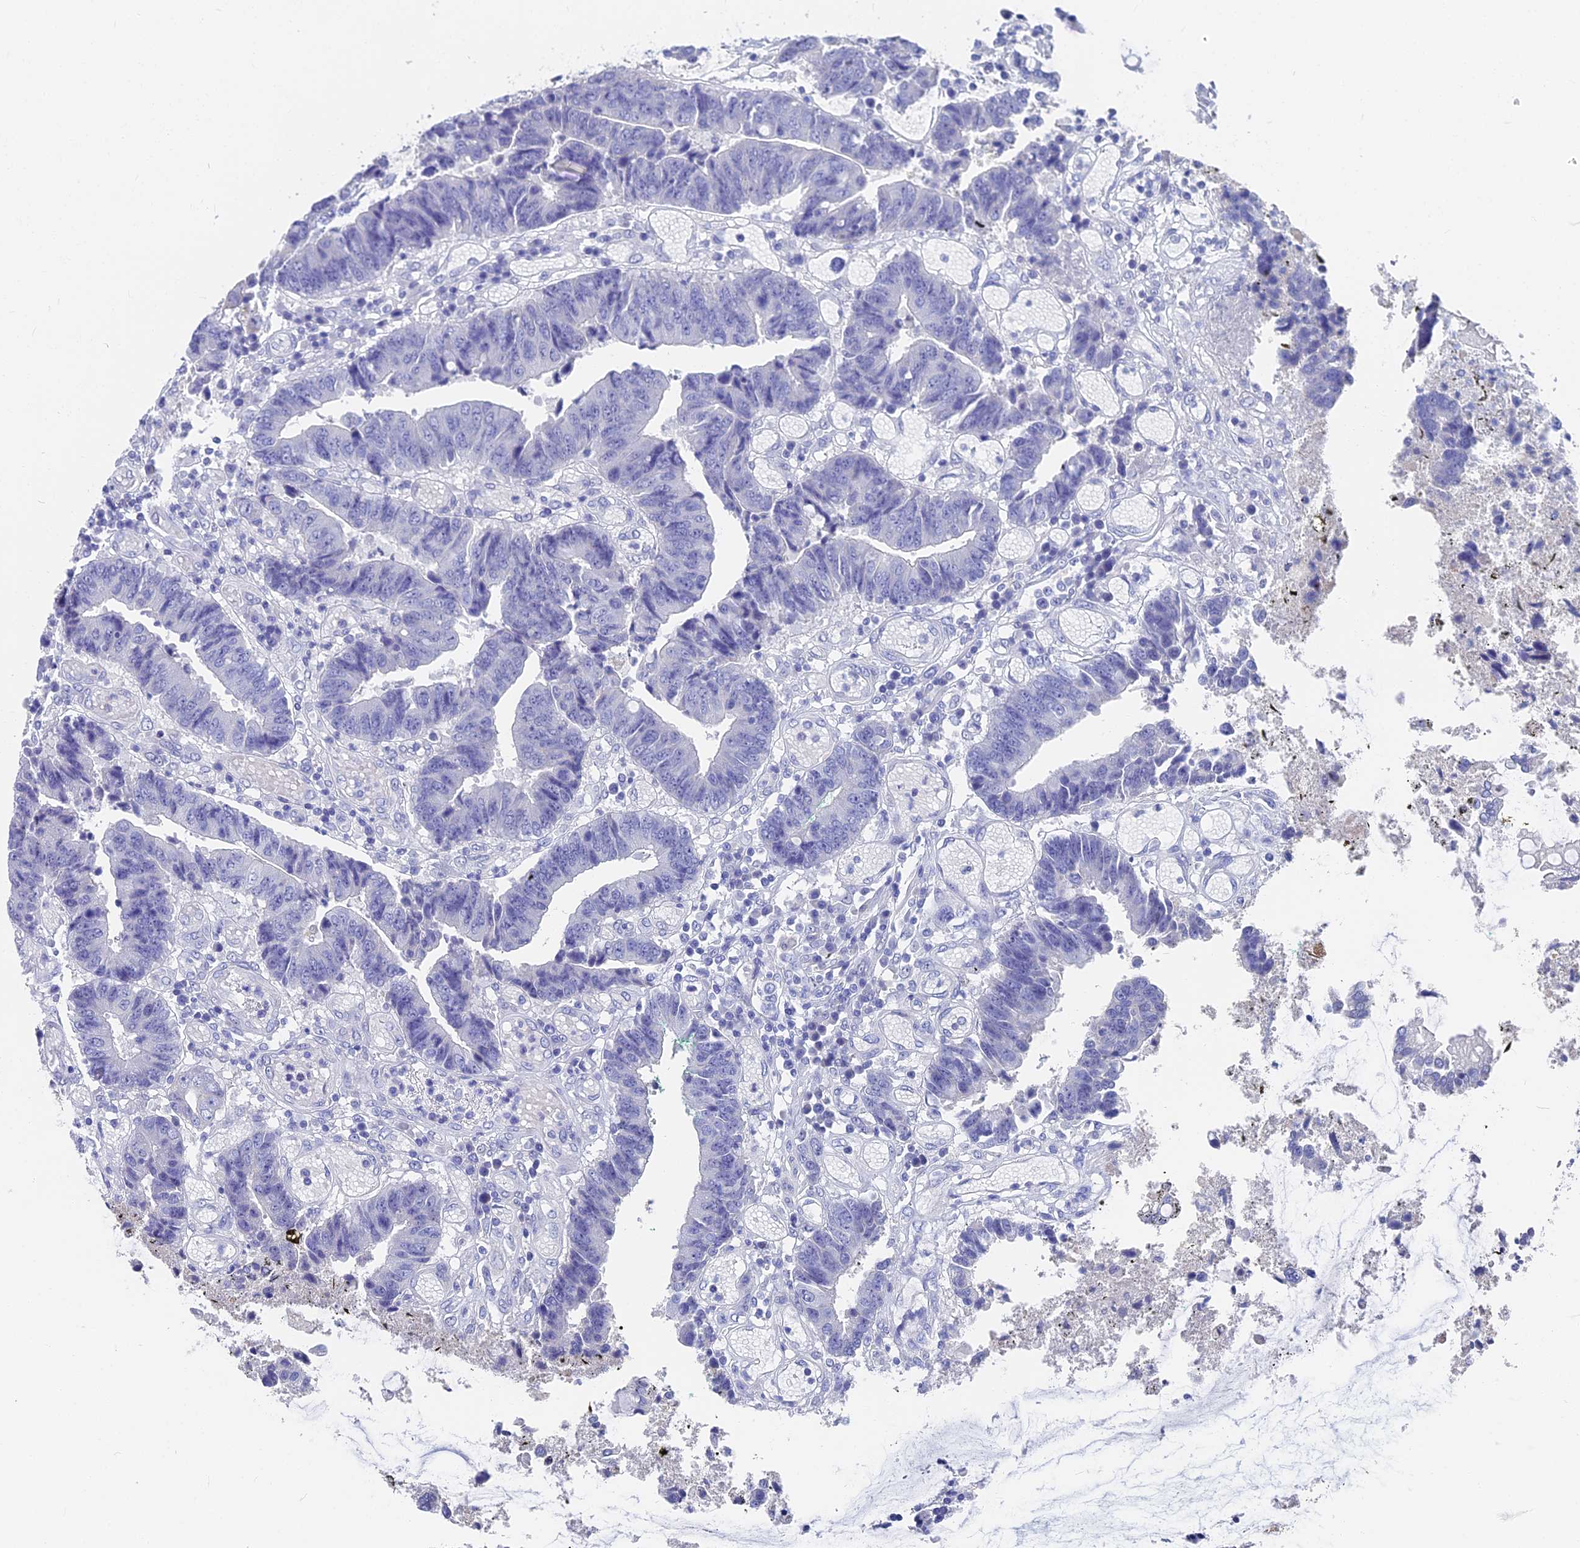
{"staining": {"intensity": "negative", "quantity": "none", "location": "none"}, "tissue": "colorectal cancer", "cell_type": "Tumor cells", "image_type": "cancer", "snomed": [{"axis": "morphology", "description": "Adenocarcinoma, NOS"}, {"axis": "topography", "description": "Rectum"}], "caption": "Tumor cells are negative for protein expression in human colorectal adenocarcinoma. (IHC, brightfield microscopy, high magnification).", "gene": "VPS33B", "patient": {"sex": "male", "age": 84}}